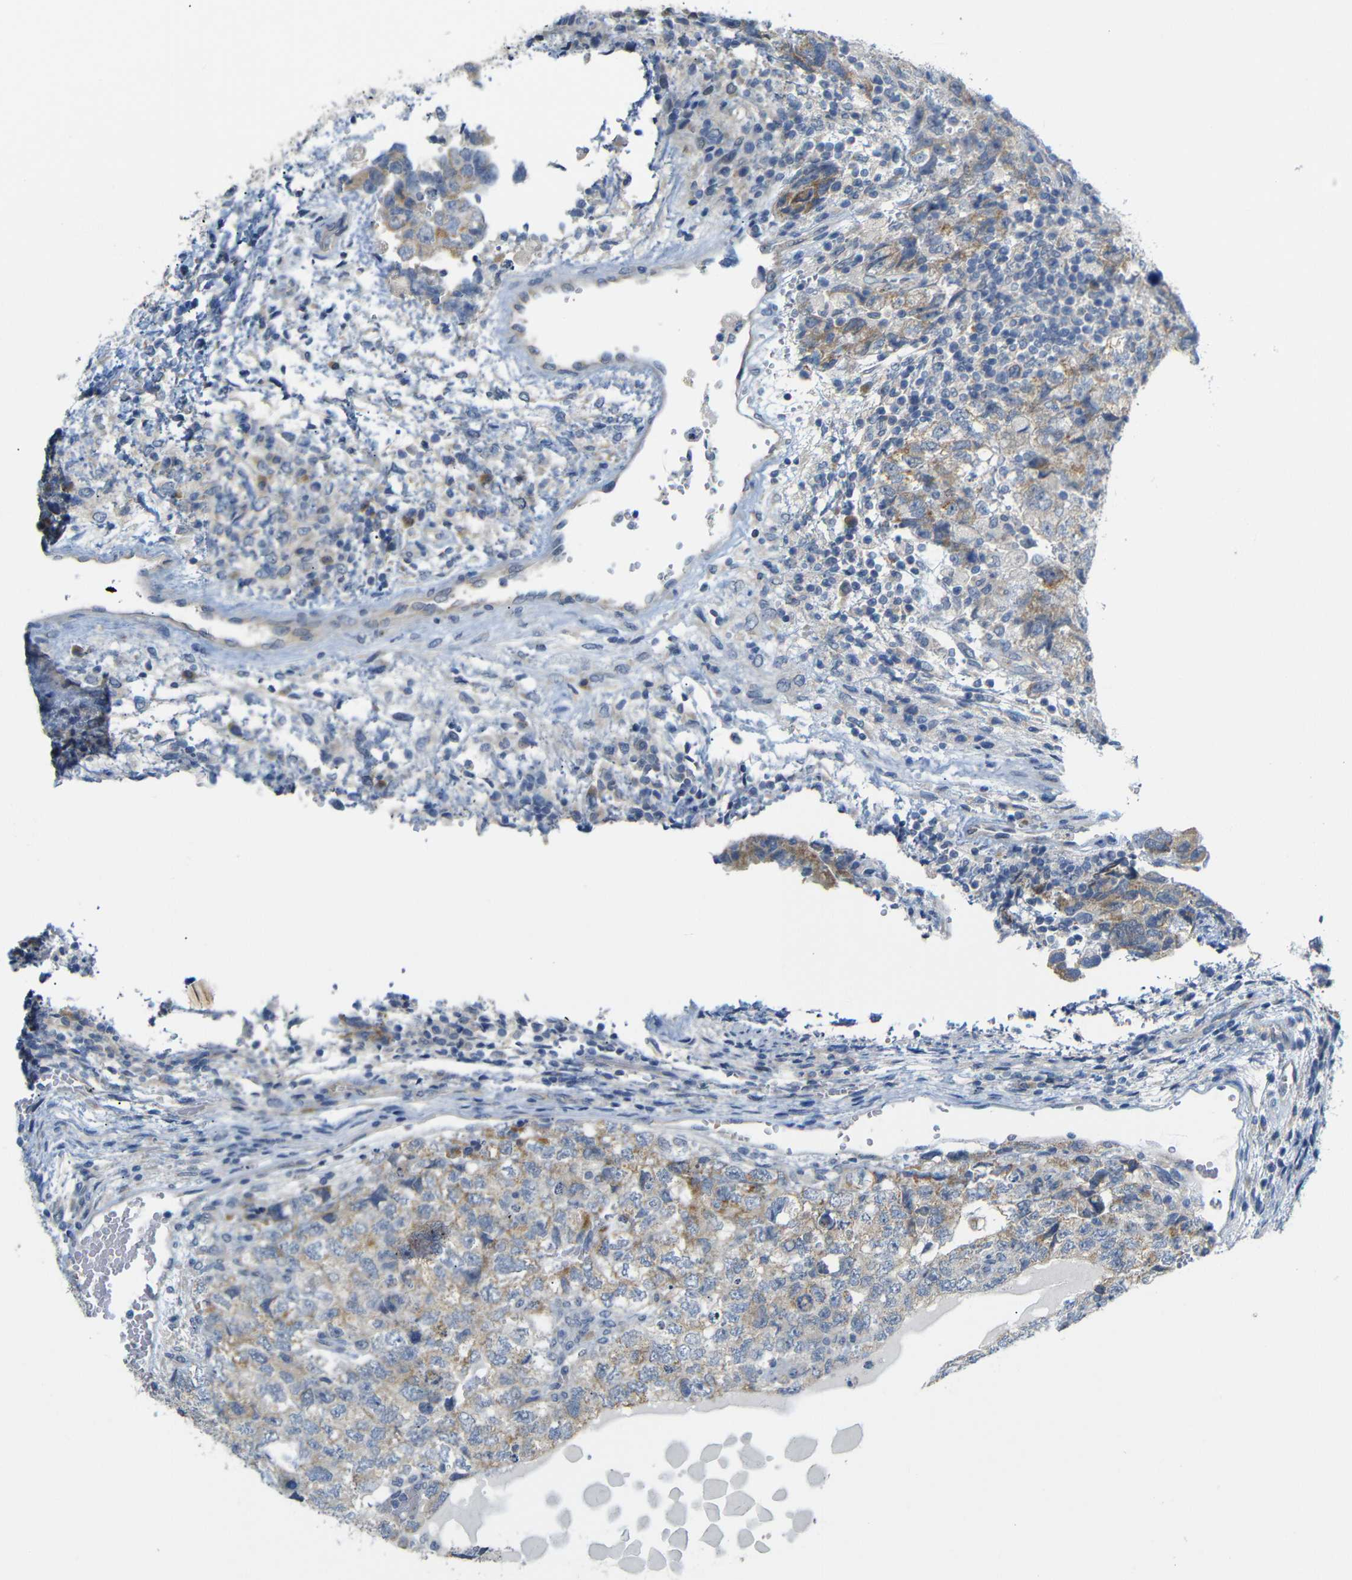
{"staining": {"intensity": "weak", "quantity": "25%-75%", "location": "cytoplasmic/membranous"}, "tissue": "testis cancer", "cell_type": "Tumor cells", "image_type": "cancer", "snomed": [{"axis": "morphology", "description": "Carcinoma, Embryonal, NOS"}, {"axis": "topography", "description": "Testis"}], "caption": "Approximately 25%-75% of tumor cells in testis cancer show weak cytoplasmic/membranous protein positivity as visualized by brown immunohistochemical staining.", "gene": "TBC1D32", "patient": {"sex": "male", "age": 36}}